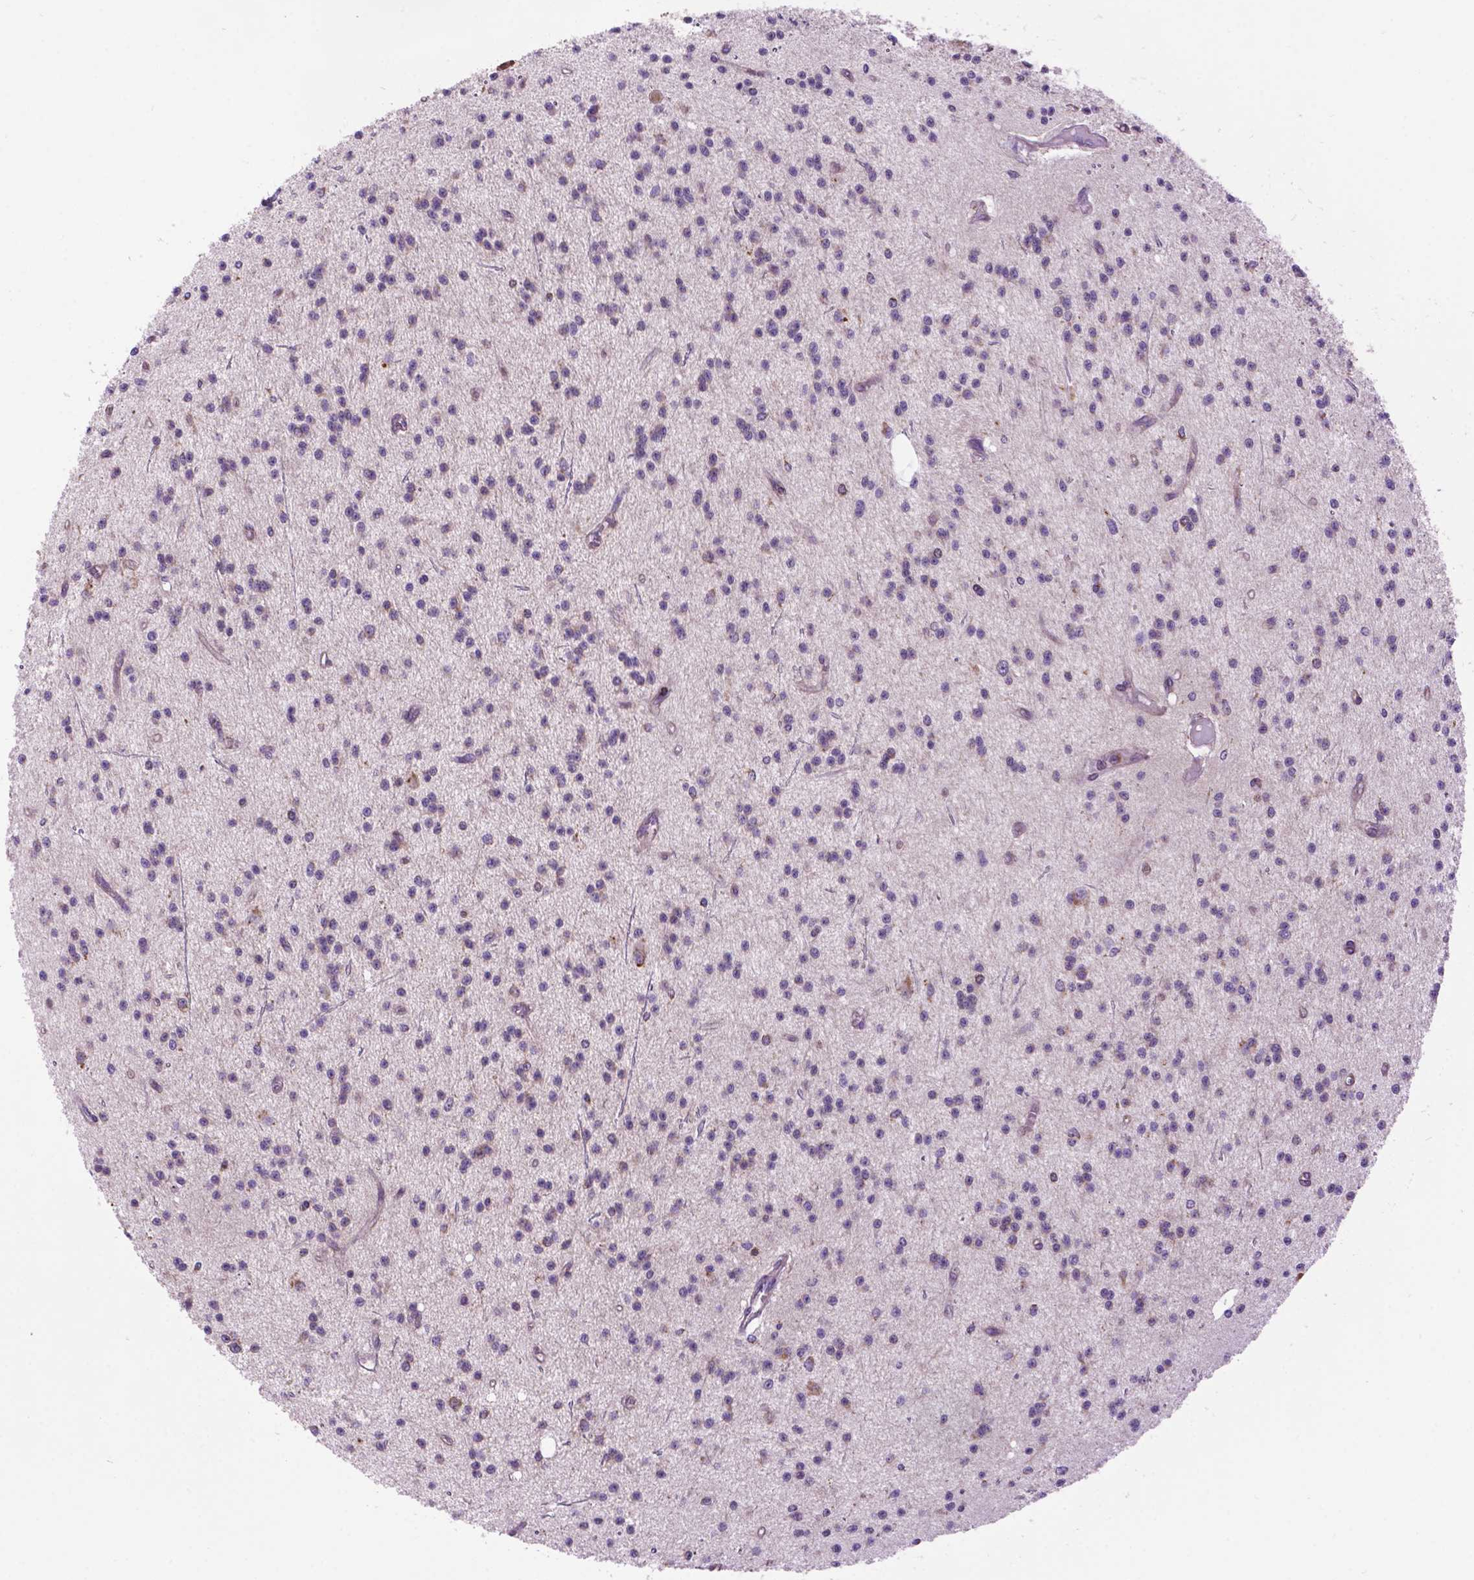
{"staining": {"intensity": "moderate", "quantity": "<25%", "location": "cytoplasmic/membranous"}, "tissue": "glioma", "cell_type": "Tumor cells", "image_type": "cancer", "snomed": [{"axis": "morphology", "description": "Glioma, malignant, Low grade"}, {"axis": "topography", "description": "Brain"}], "caption": "Tumor cells exhibit moderate cytoplasmic/membranous expression in about <25% of cells in malignant low-grade glioma.", "gene": "PYCR3", "patient": {"sex": "male", "age": 27}}